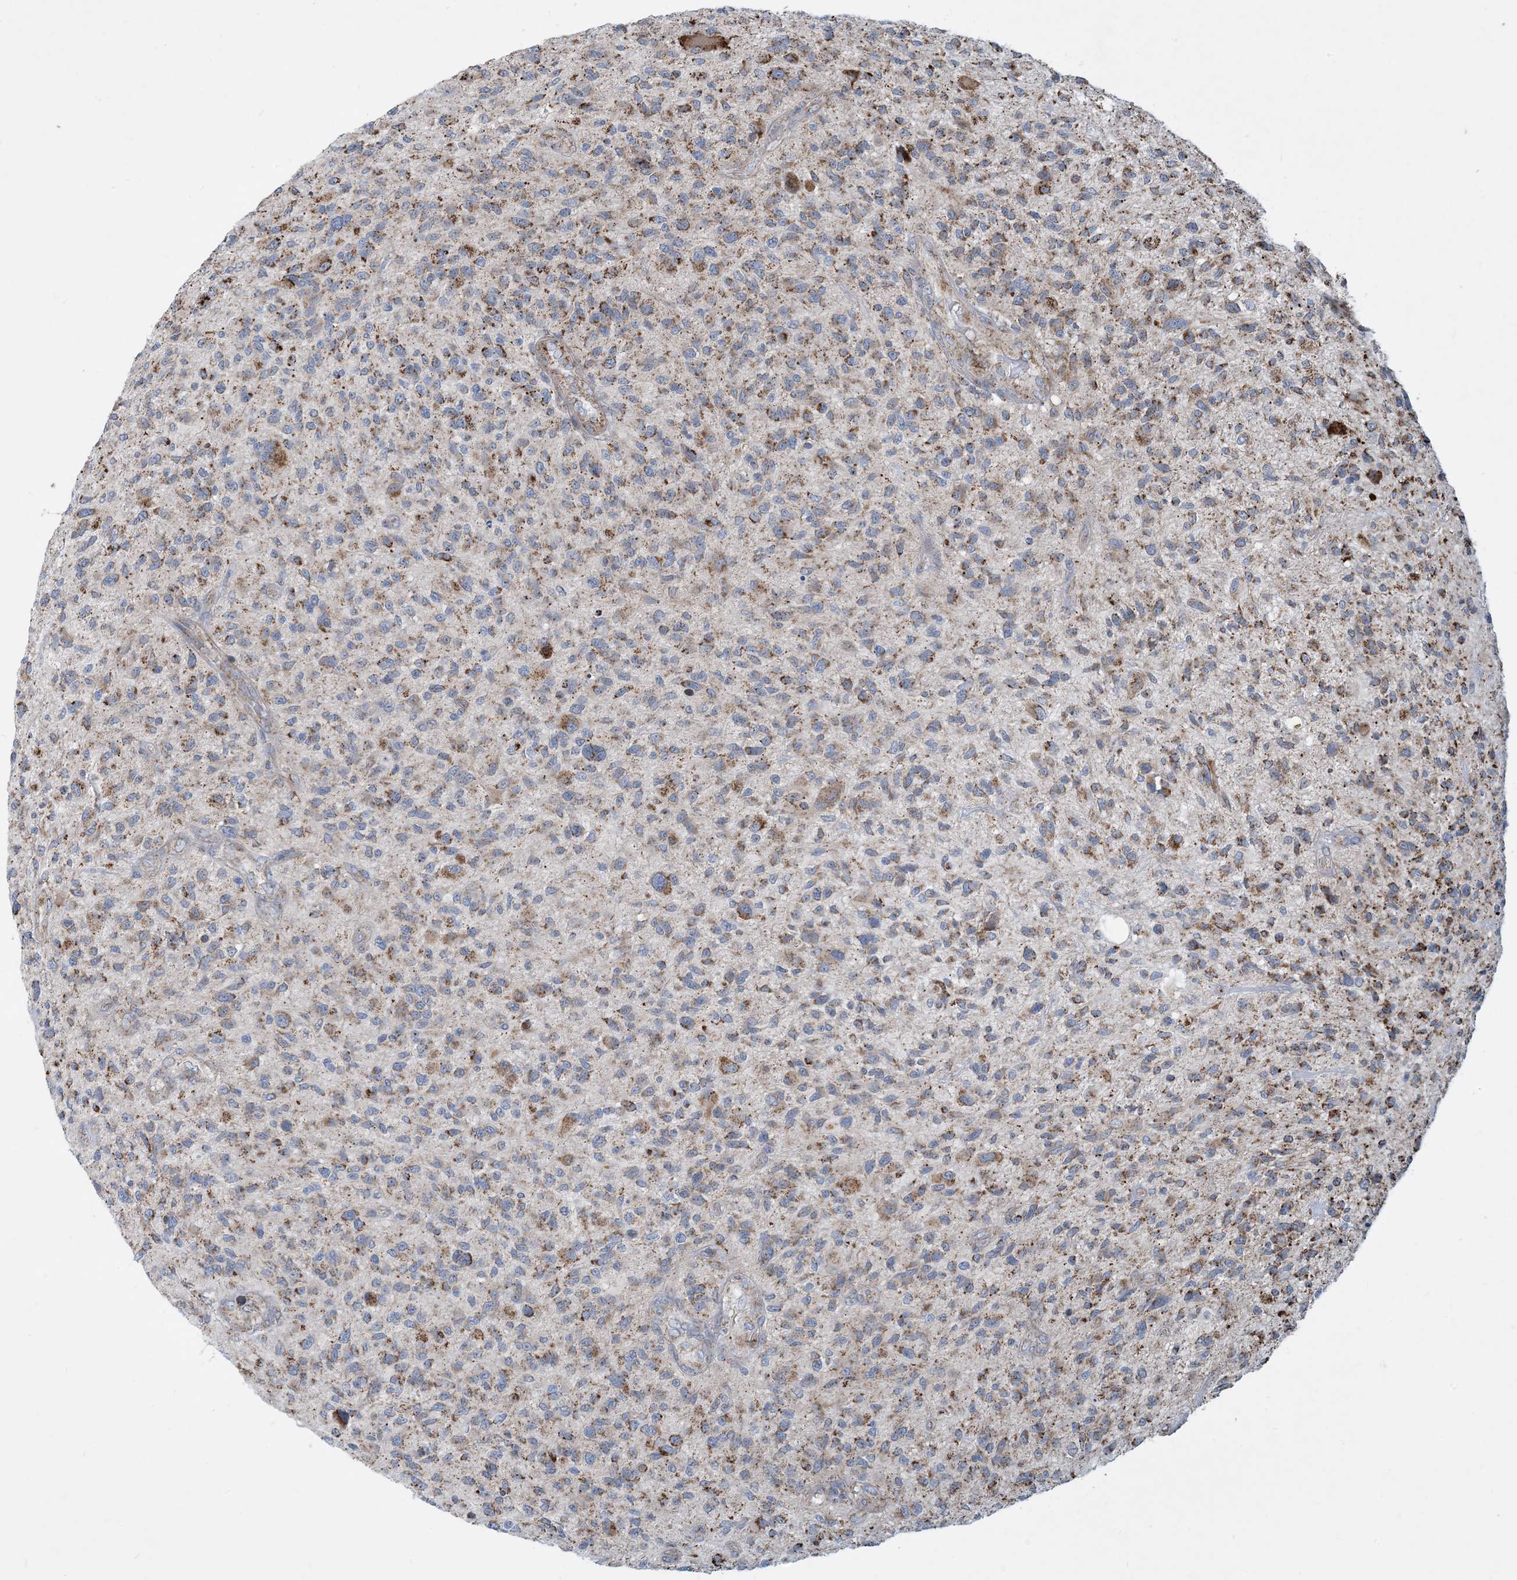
{"staining": {"intensity": "moderate", "quantity": "25%-75%", "location": "cytoplasmic/membranous"}, "tissue": "glioma", "cell_type": "Tumor cells", "image_type": "cancer", "snomed": [{"axis": "morphology", "description": "Glioma, malignant, High grade"}, {"axis": "topography", "description": "Brain"}], "caption": "IHC of high-grade glioma (malignant) demonstrates medium levels of moderate cytoplasmic/membranous staining in about 25%-75% of tumor cells.", "gene": "PCDHGA1", "patient": {"sex": "male", "age": 47}}